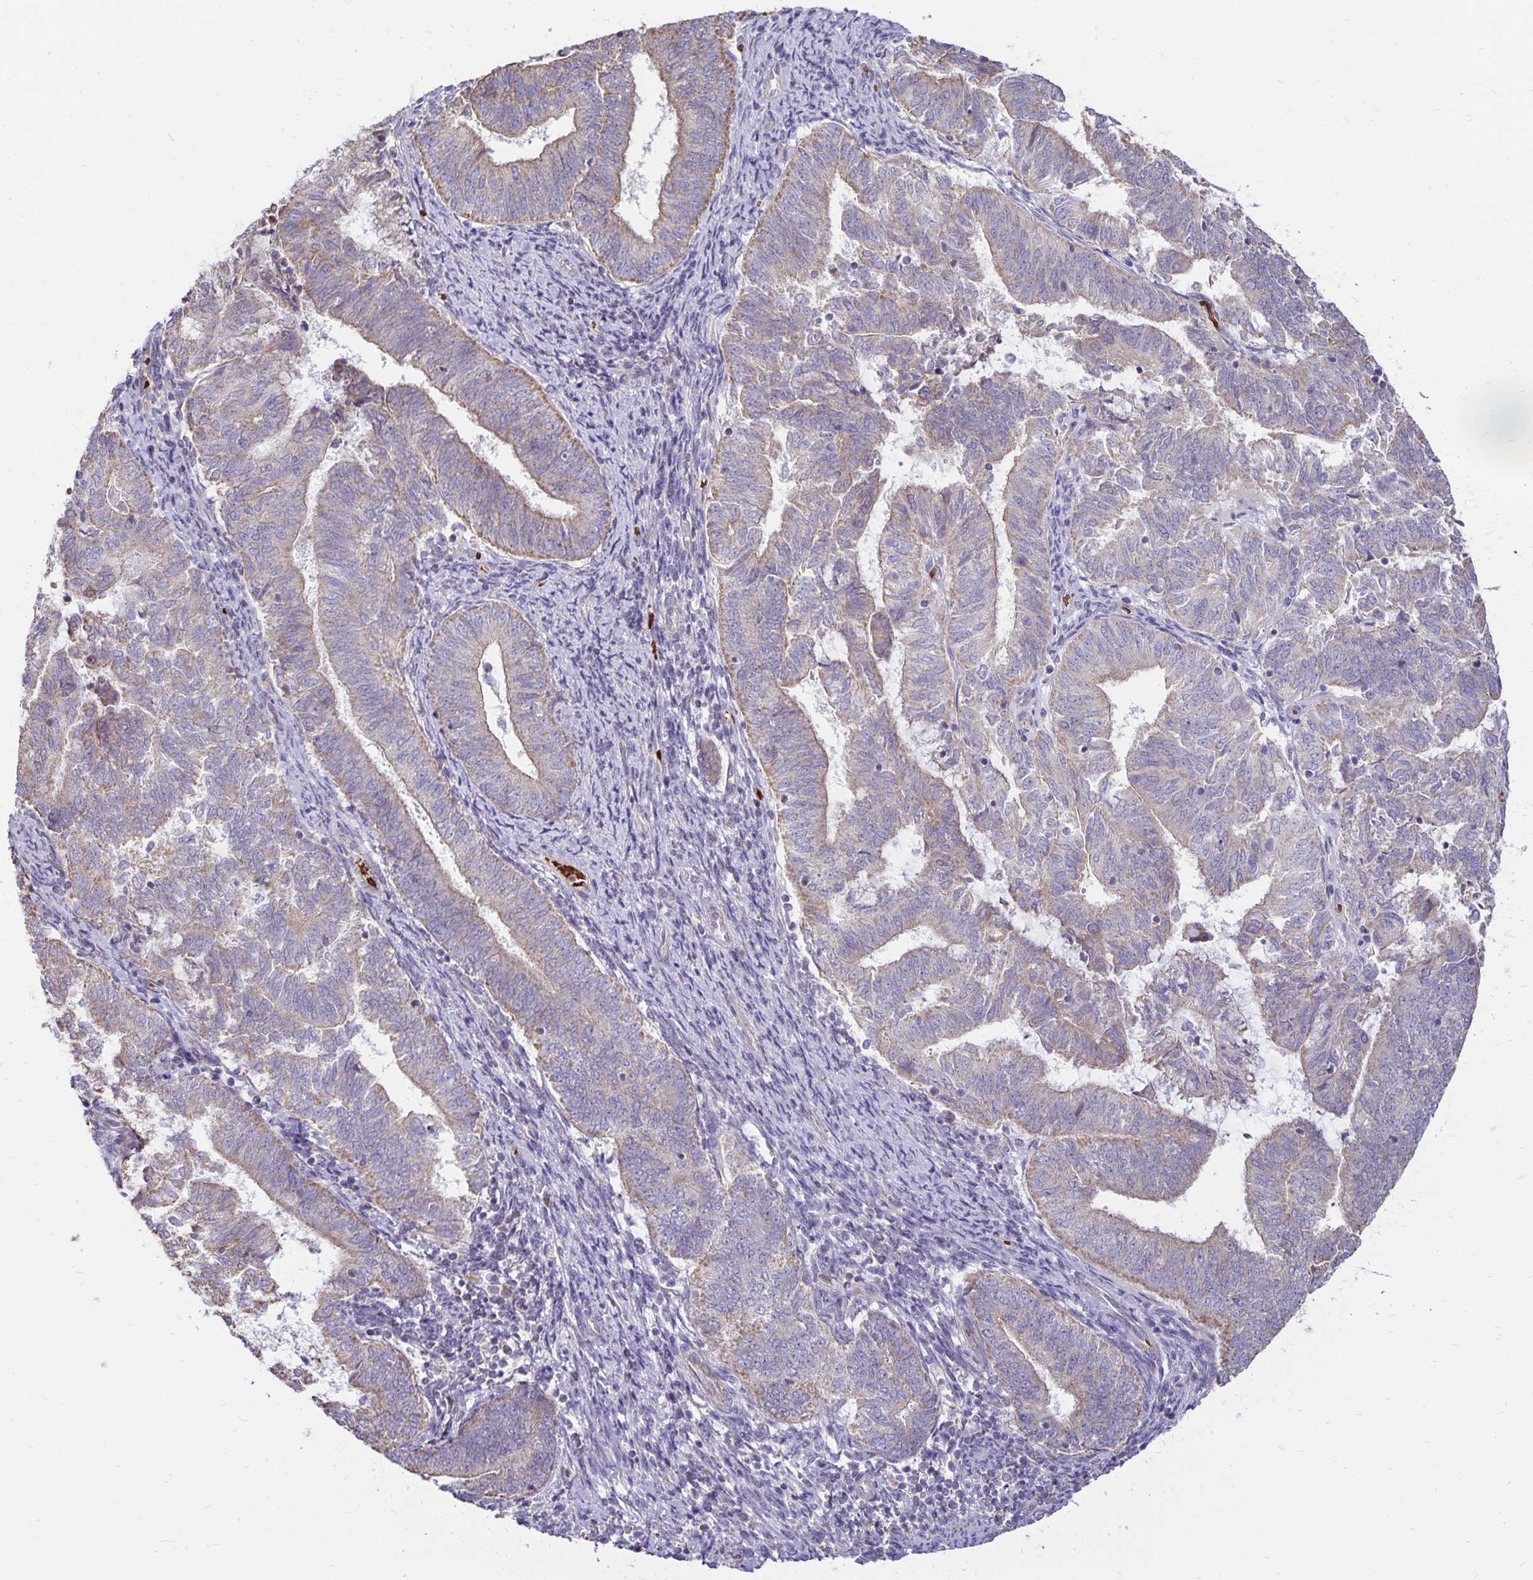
{"staining": {"intensity": "weak", "quantity": "25%-75%", "location": "cytoplasmic/membranous"}, "tissue": "endometrial cancer", "cell_type": "Tumor cells", "image_type": "cancer", "snomed": [{"axis": "morphology", "description": "Adenocarcinoma, NOS"}, {"axis": "topography", "description": "Endometrium"}], "caption": "Endometrial cancer (adenocarcinoma) was stained to show a protein in brown. There is low levels of weak cytoplasmic/membranous staining in about 25%-75% of tumor cells.", "gene": "FN3K", "patient": {"sex": "female", "age": 65}}